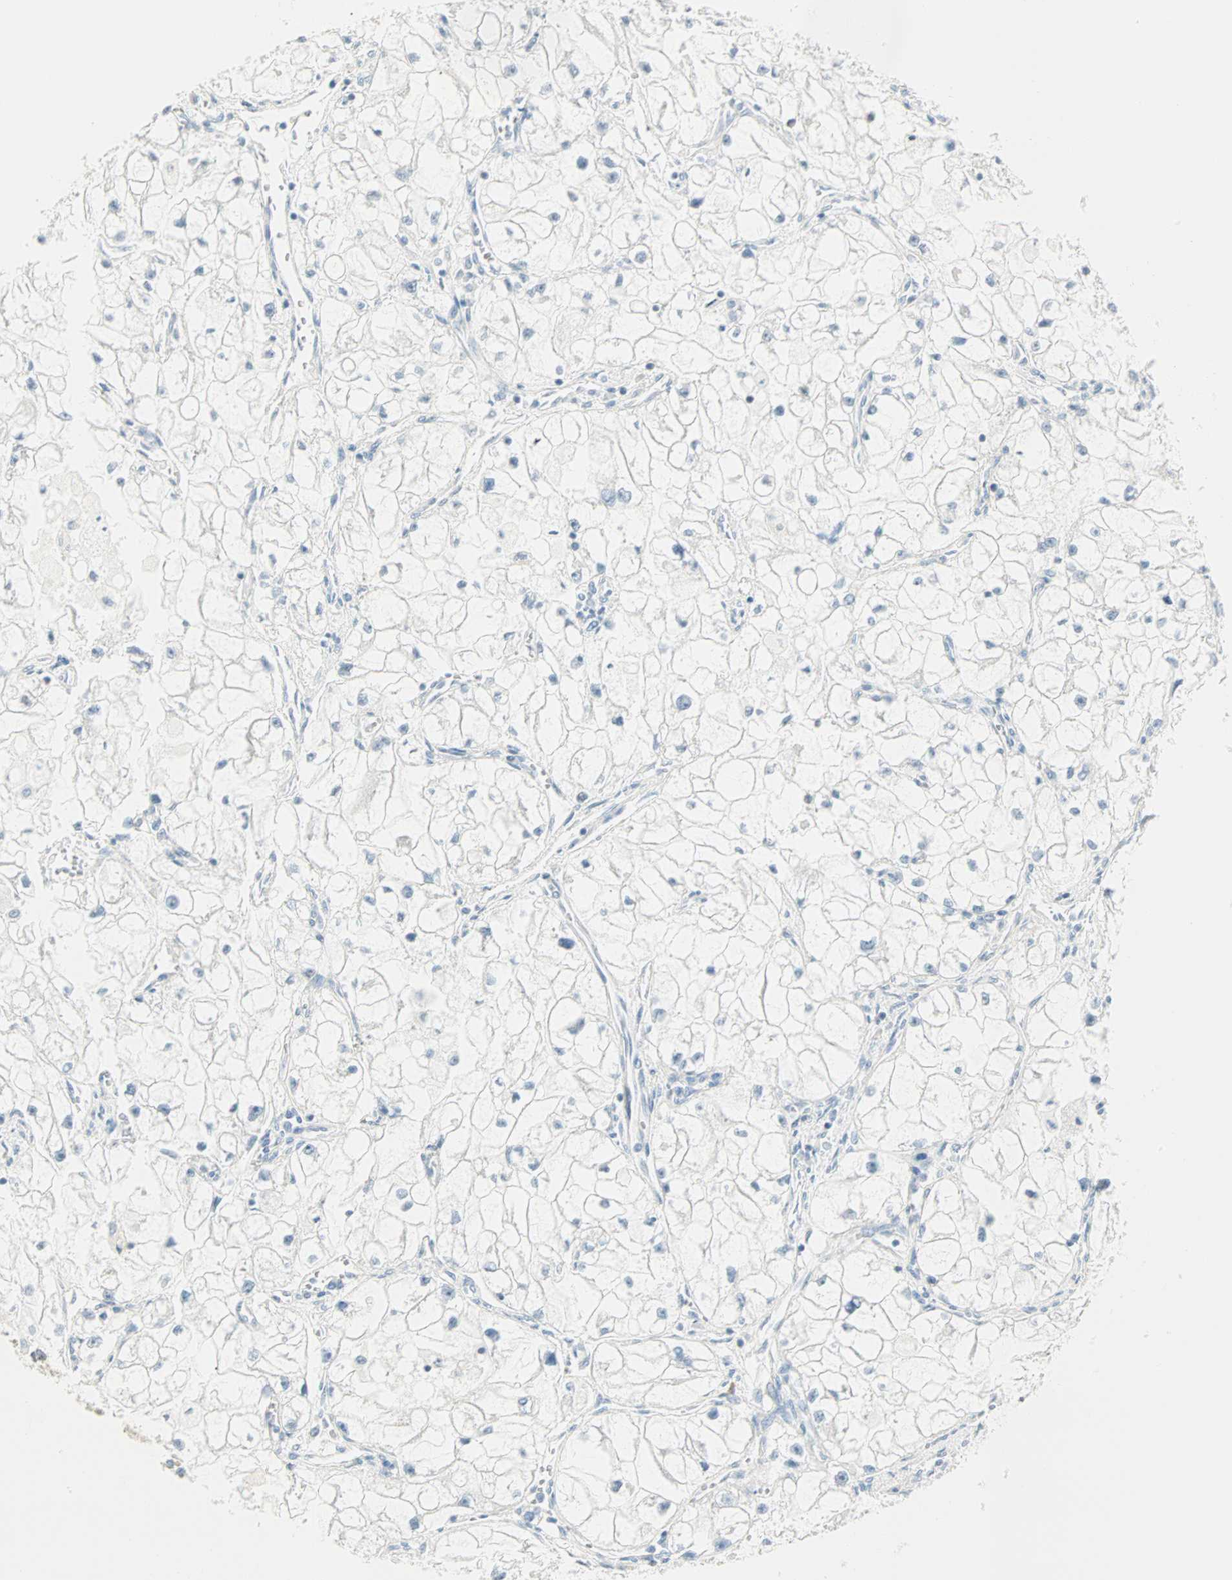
{"staining": {"intensity": "negative", "quantity": "none", "location": "none"}, "tissue": "renal cancer", "cell_type": "Tumor cells", "image_type": "cancer", "snomed": [{"axis": "morphology", "description": "Adenocarcinoma, NOS"}, {"axis": "topography", "description": "Kidney"}], "caption": "An immunohistochemistry photomicrograph of renal adenocarcinoma is shown. There is no staining in tumor cells of renal adenocarcinoma.", "gene": "BCAN", "patient": {"sex": "female", "age": 70}}